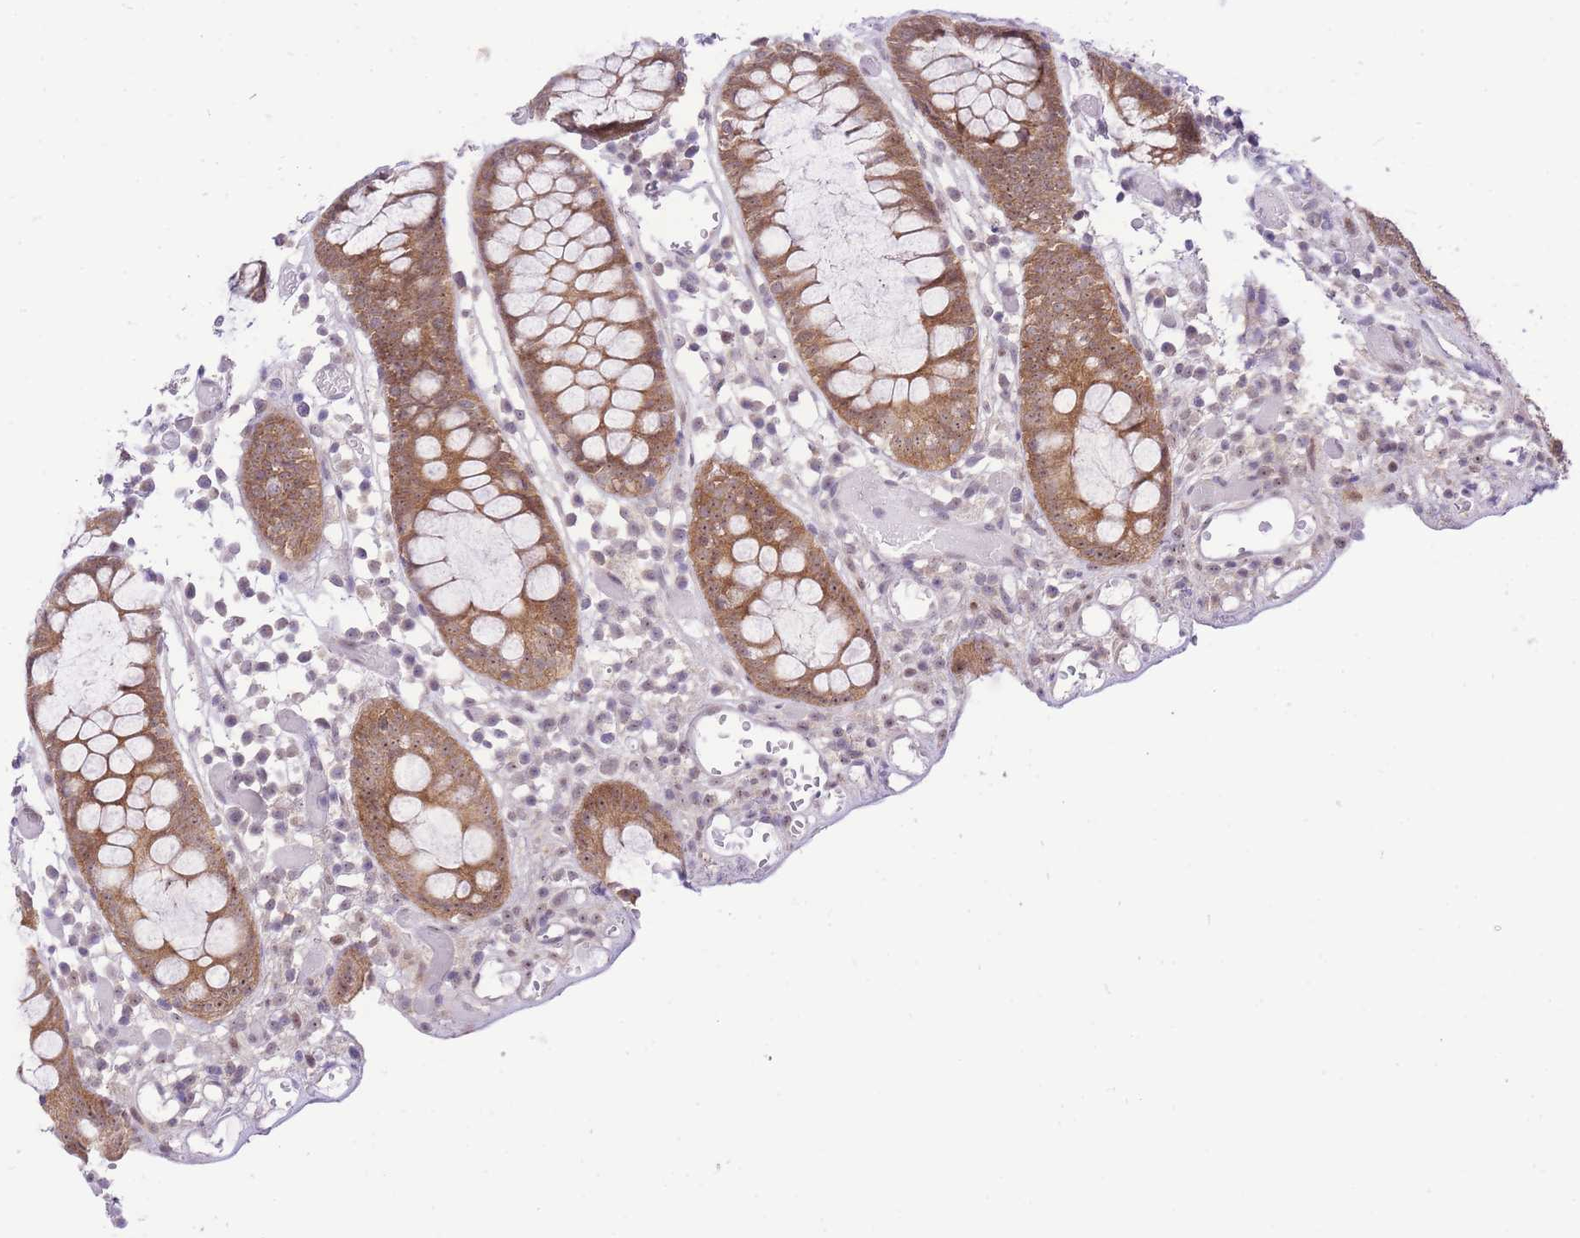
{"staining": {"intensity": "negative", "quantity": "none", "location": "none"}, "tissue": "colon", "cell_type": "Endothelial cells", "image_type": "normal", "snomed": [{"axis": "morphology", "description": "Normal tissue, NOS"}, {"axis": "topography", "description": "Colon"}], "caption": "Endothelial cells show no significant positivity in normal colon. The staining is performed using DAB brown chromogen with nuclei counter-stained in using hematoxylin.", "gene": "STK39", "patient": {"sex": "male", "age": 14}}